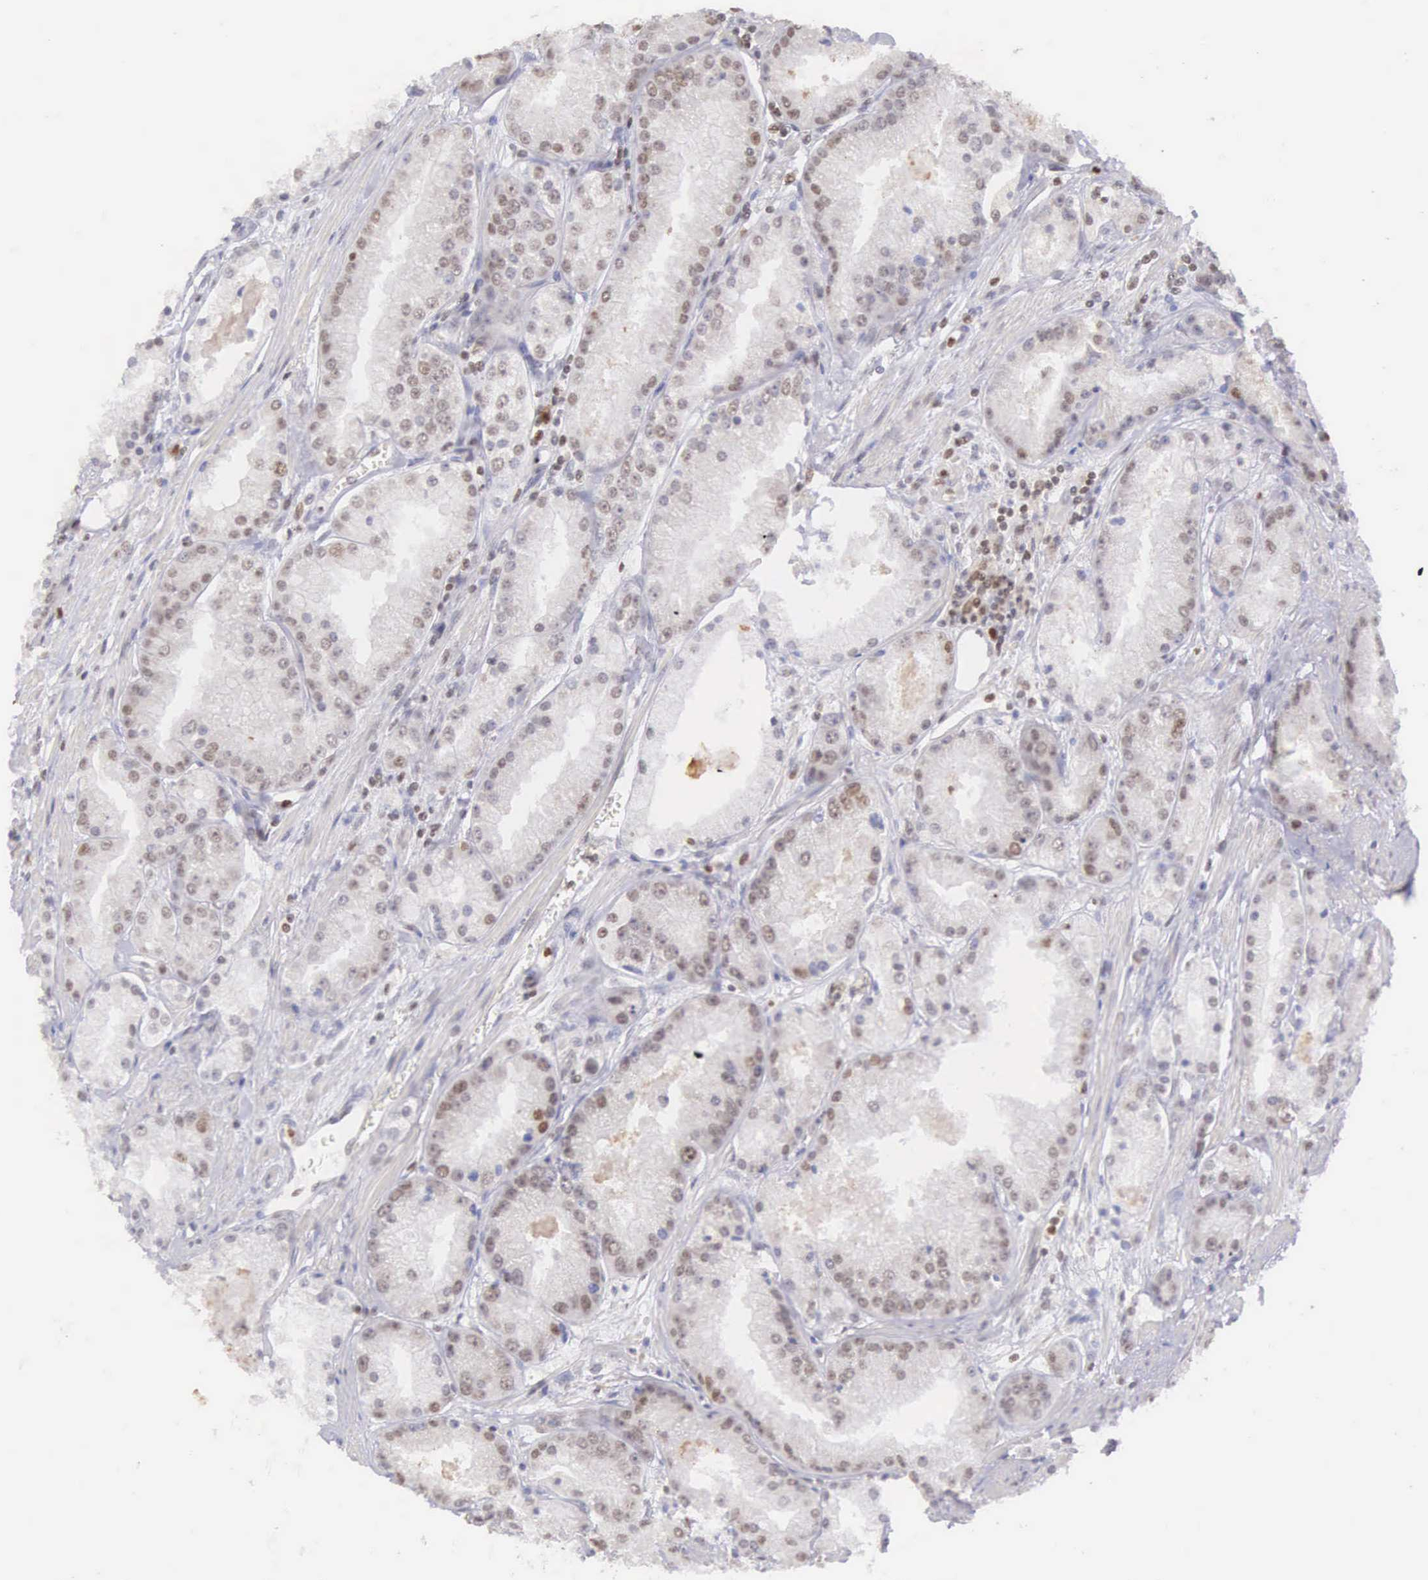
{"staining": {"intensity": "weak", "quantity": "<25%", "location": "nuclear"}, "tissue": "prostate cancer", "cell_type": "Tumor cells", "image_type": "cancer", "snomed": [{"axis": "morphology", "description": "Adenocarcinoma, Medium grade"}, {"axis": "topography", "description": "Prostate"}], "caption": "This is a photomicrograph of immunohistochemistry (IHC) staining of prostate cancer (adenocarcinoma (medium-grade)), which shows no positivity in tumor cells.", "gene": "VRK1", "patient": {"sex": "male", "age": 72}}